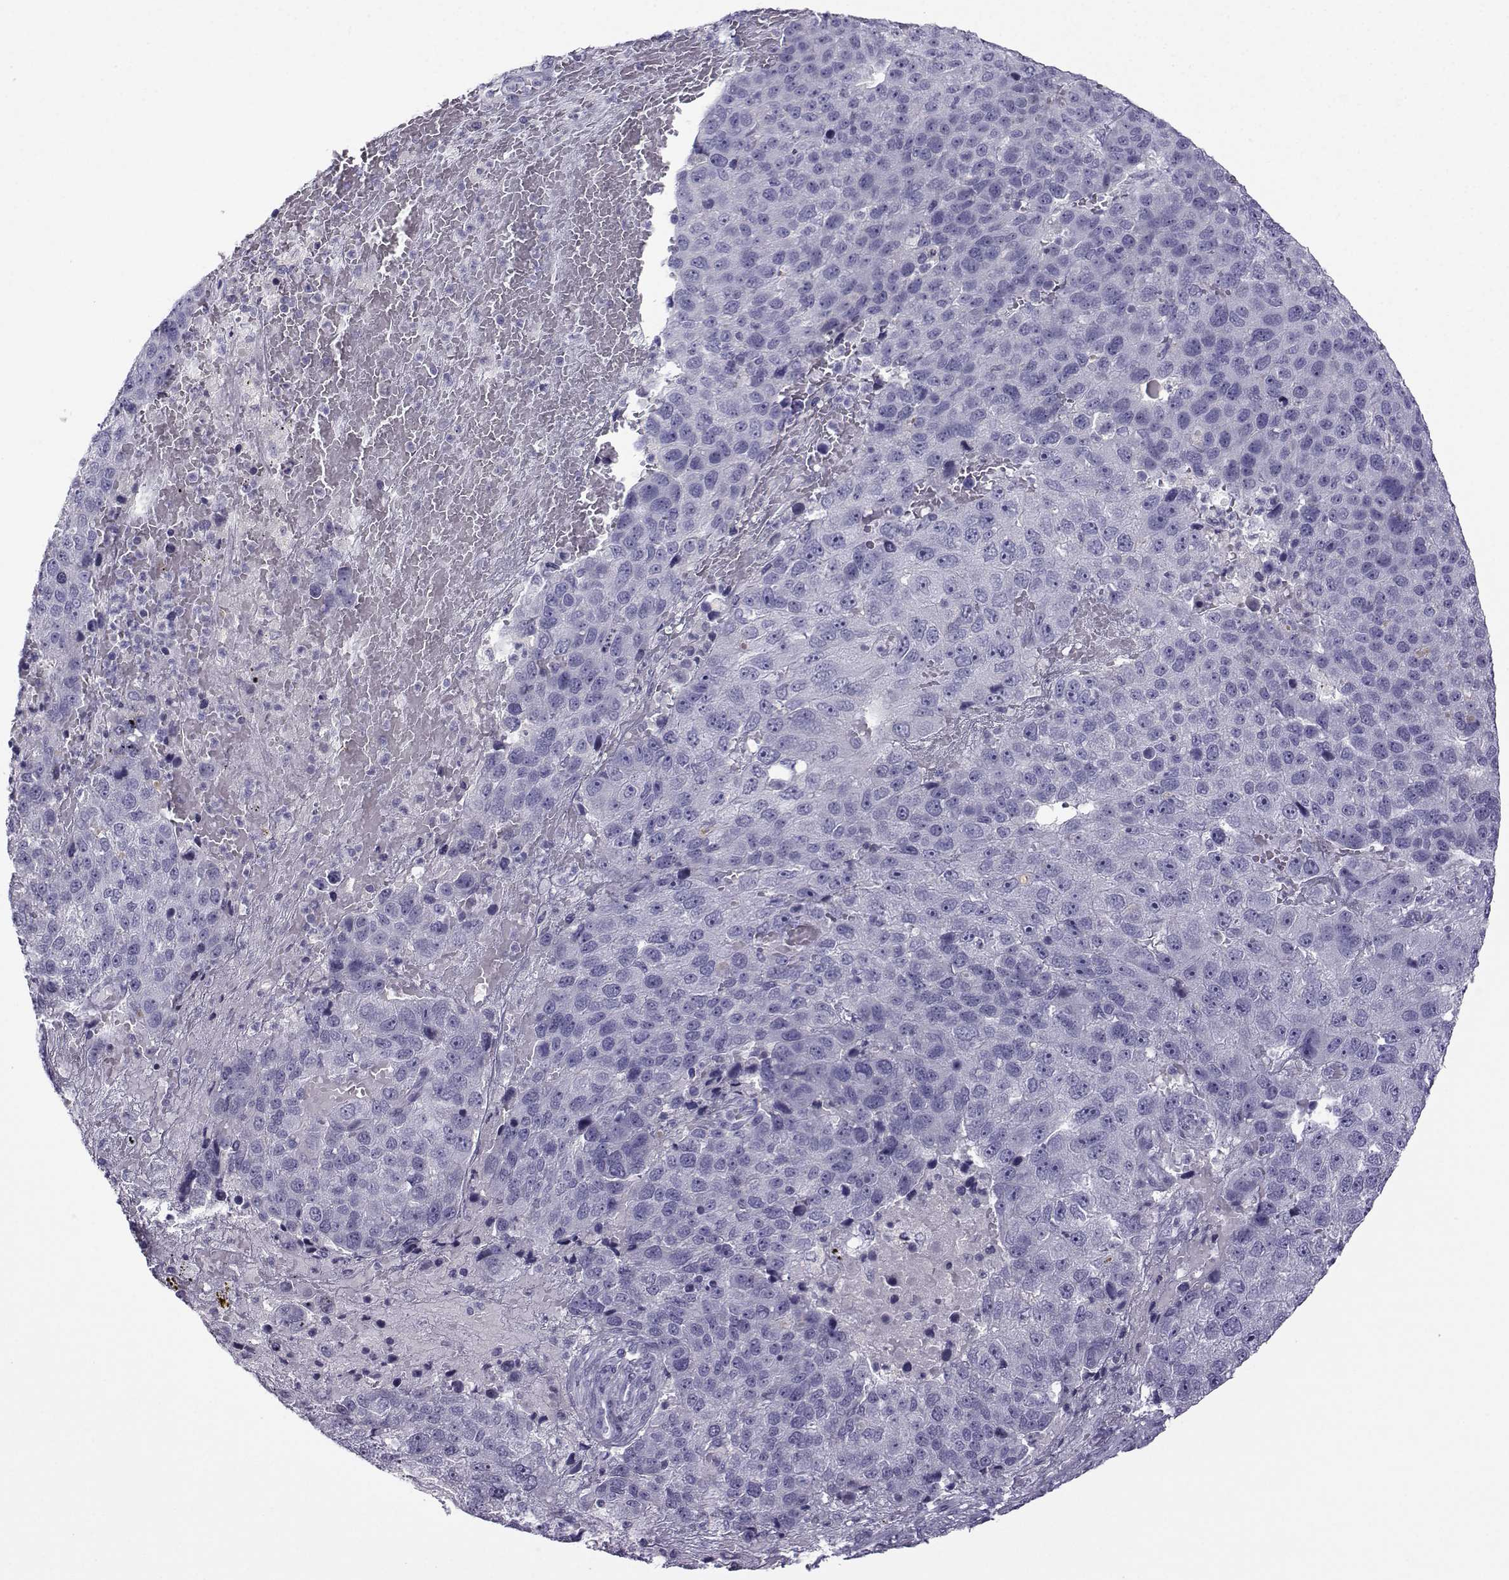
{"staining": {"intensity": "negative", "quantity": "none", "location": "none"}, "tissue": "pancreatic cancer", "cell_type": "Tumor cells", "image_type": "cancer", "snomed": [{"axis": "morphology", "description": "Adenocarcinoma, NOS"}, {"axis": "topography", "description": "Pancreas"}], "caption": "Tumor cells show no significant protein expression in adenocarcinoma (pancreatic).", "gene": "ARMC2", "patient": {"sex": "female", "age": 61}}